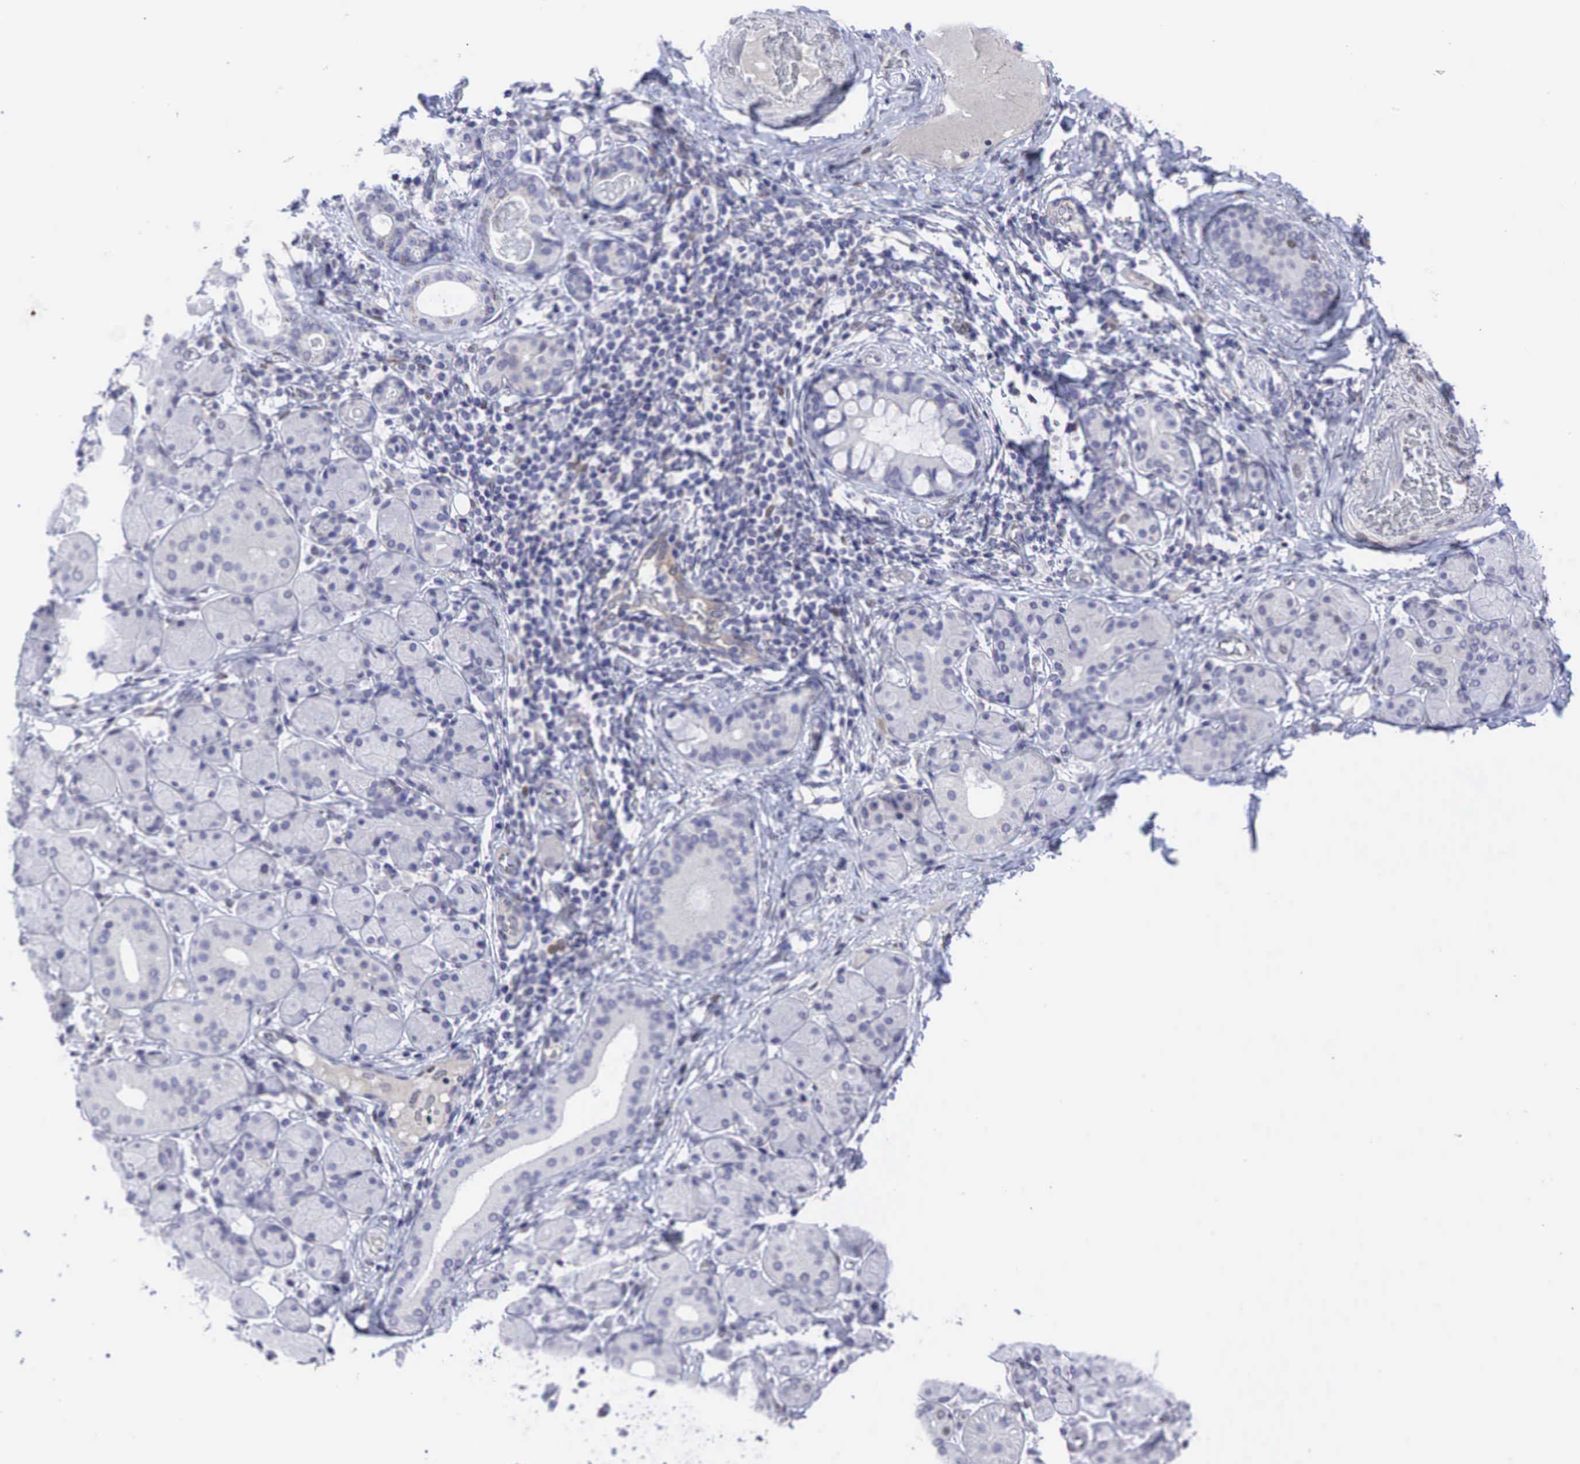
{"staining": {"intensity": "weak", "quantity": "<25%", "location": "nuclear"}, "tissue": "salivary gland", "cell_type": "Glandular cells", "image_type": "normal", "snomed": [{"axis": "morphology", "description": "Normal tissue, NOS"}, {"axis": "topography", "description": "Salivary gland"}, {"axis": "topography", "description": "Peripheral nerve tissue"}], "caption": "Immunohistochemical staining of benign salivary gland shows no significant staining in glandular cells. Nuclei are stained in blue.", "gene": "AR", "patient": {"sex": "male", "age": 62}}